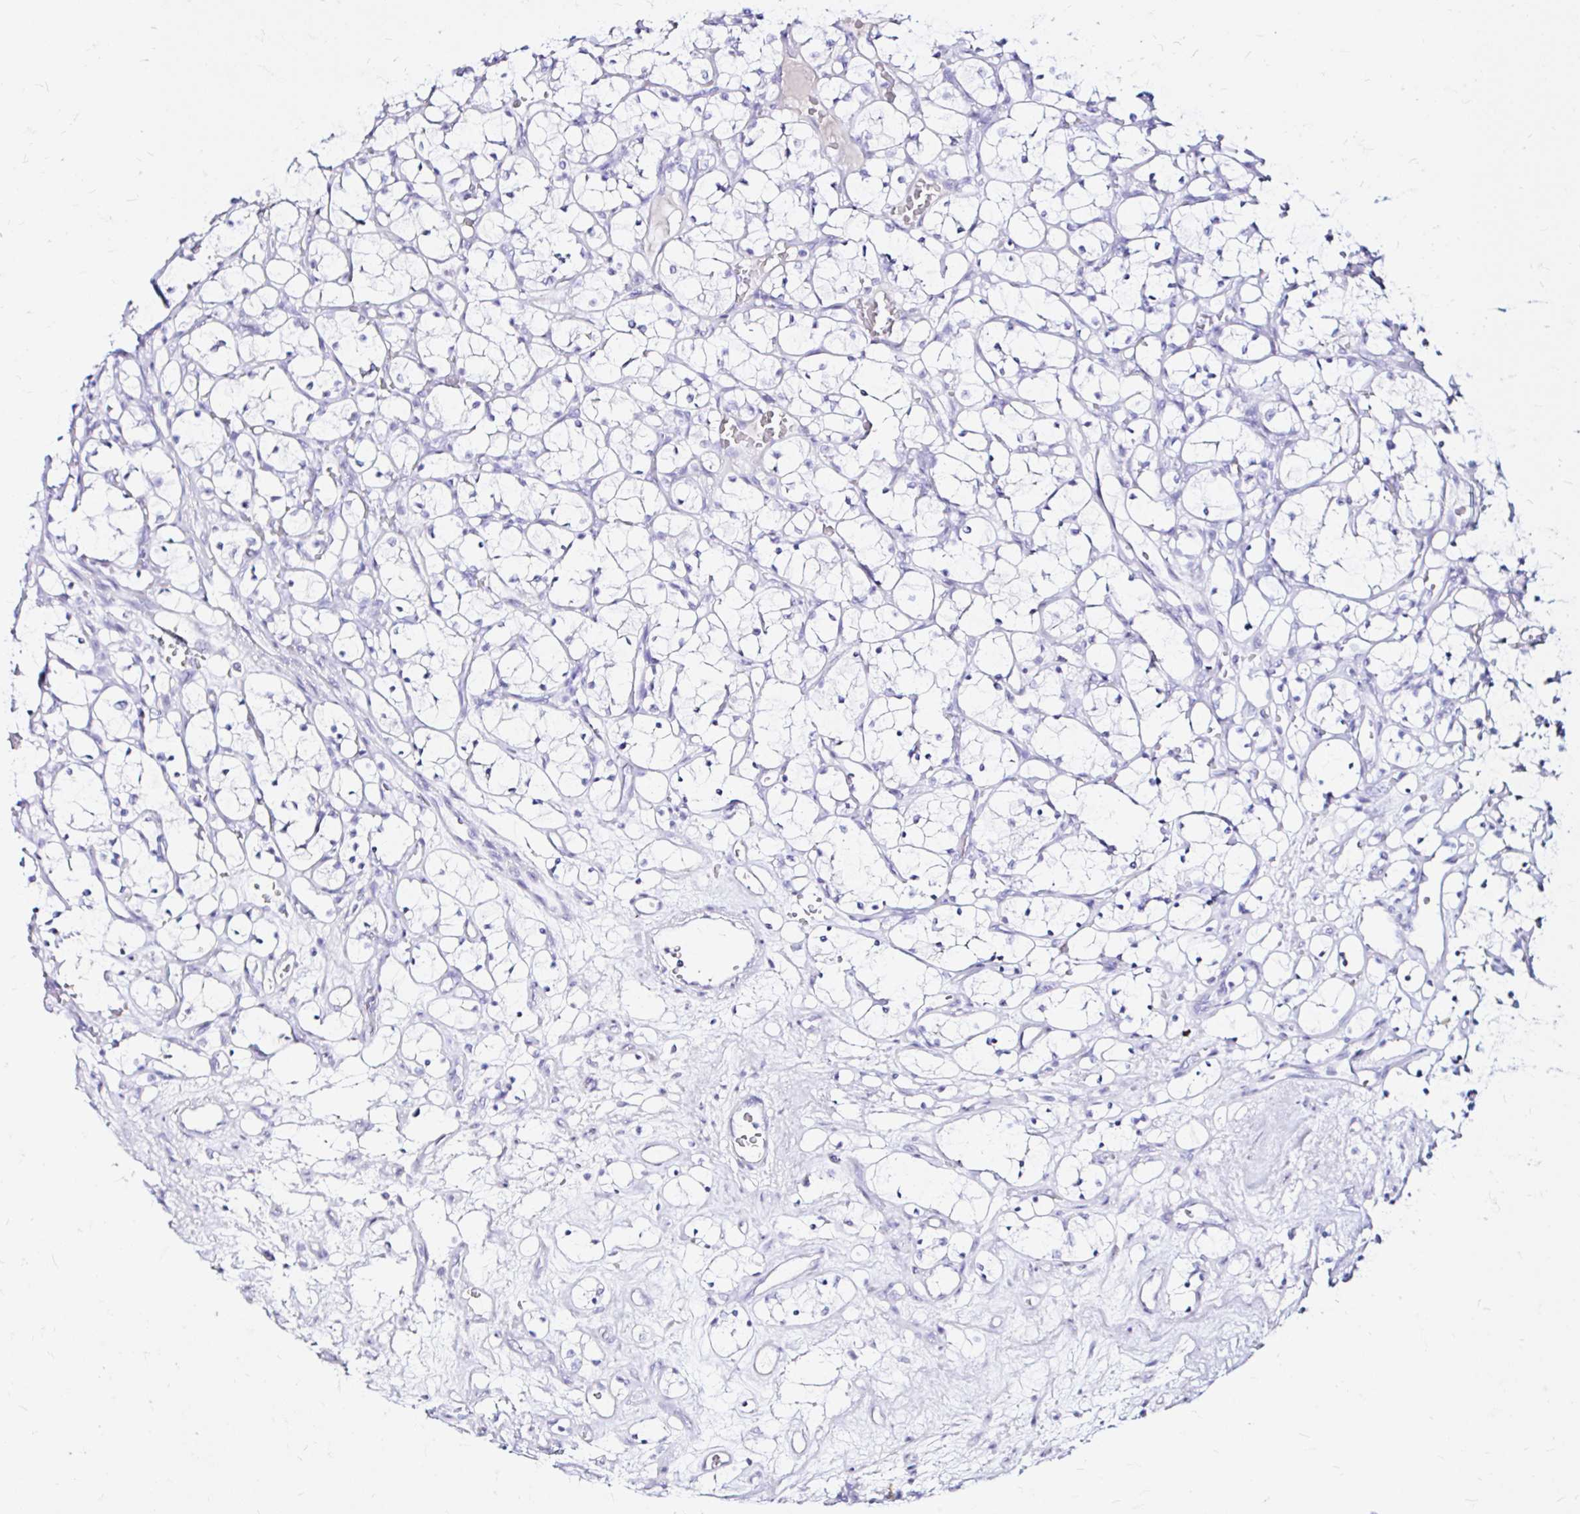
{"staining": {"intensity": "negative", "quantity": "none", "location": "none"}, "tissue": "renal cancer", "cell_type": "Tumor cells", "image_type": "cancer", "snomed": [{"axis": "morphology", "description": "Adenocarcinoma, NOS"}, {"axis": "topography", "description": "Kidney"}], "caption": "An immunohistochemistry photomicrograph of renal adenocarcinoma is shown. There is no staining in tumor cells of renal adenocarcinoma.", "gene": "ZNF432", "patient": {"sex": "female", "age": 69}}